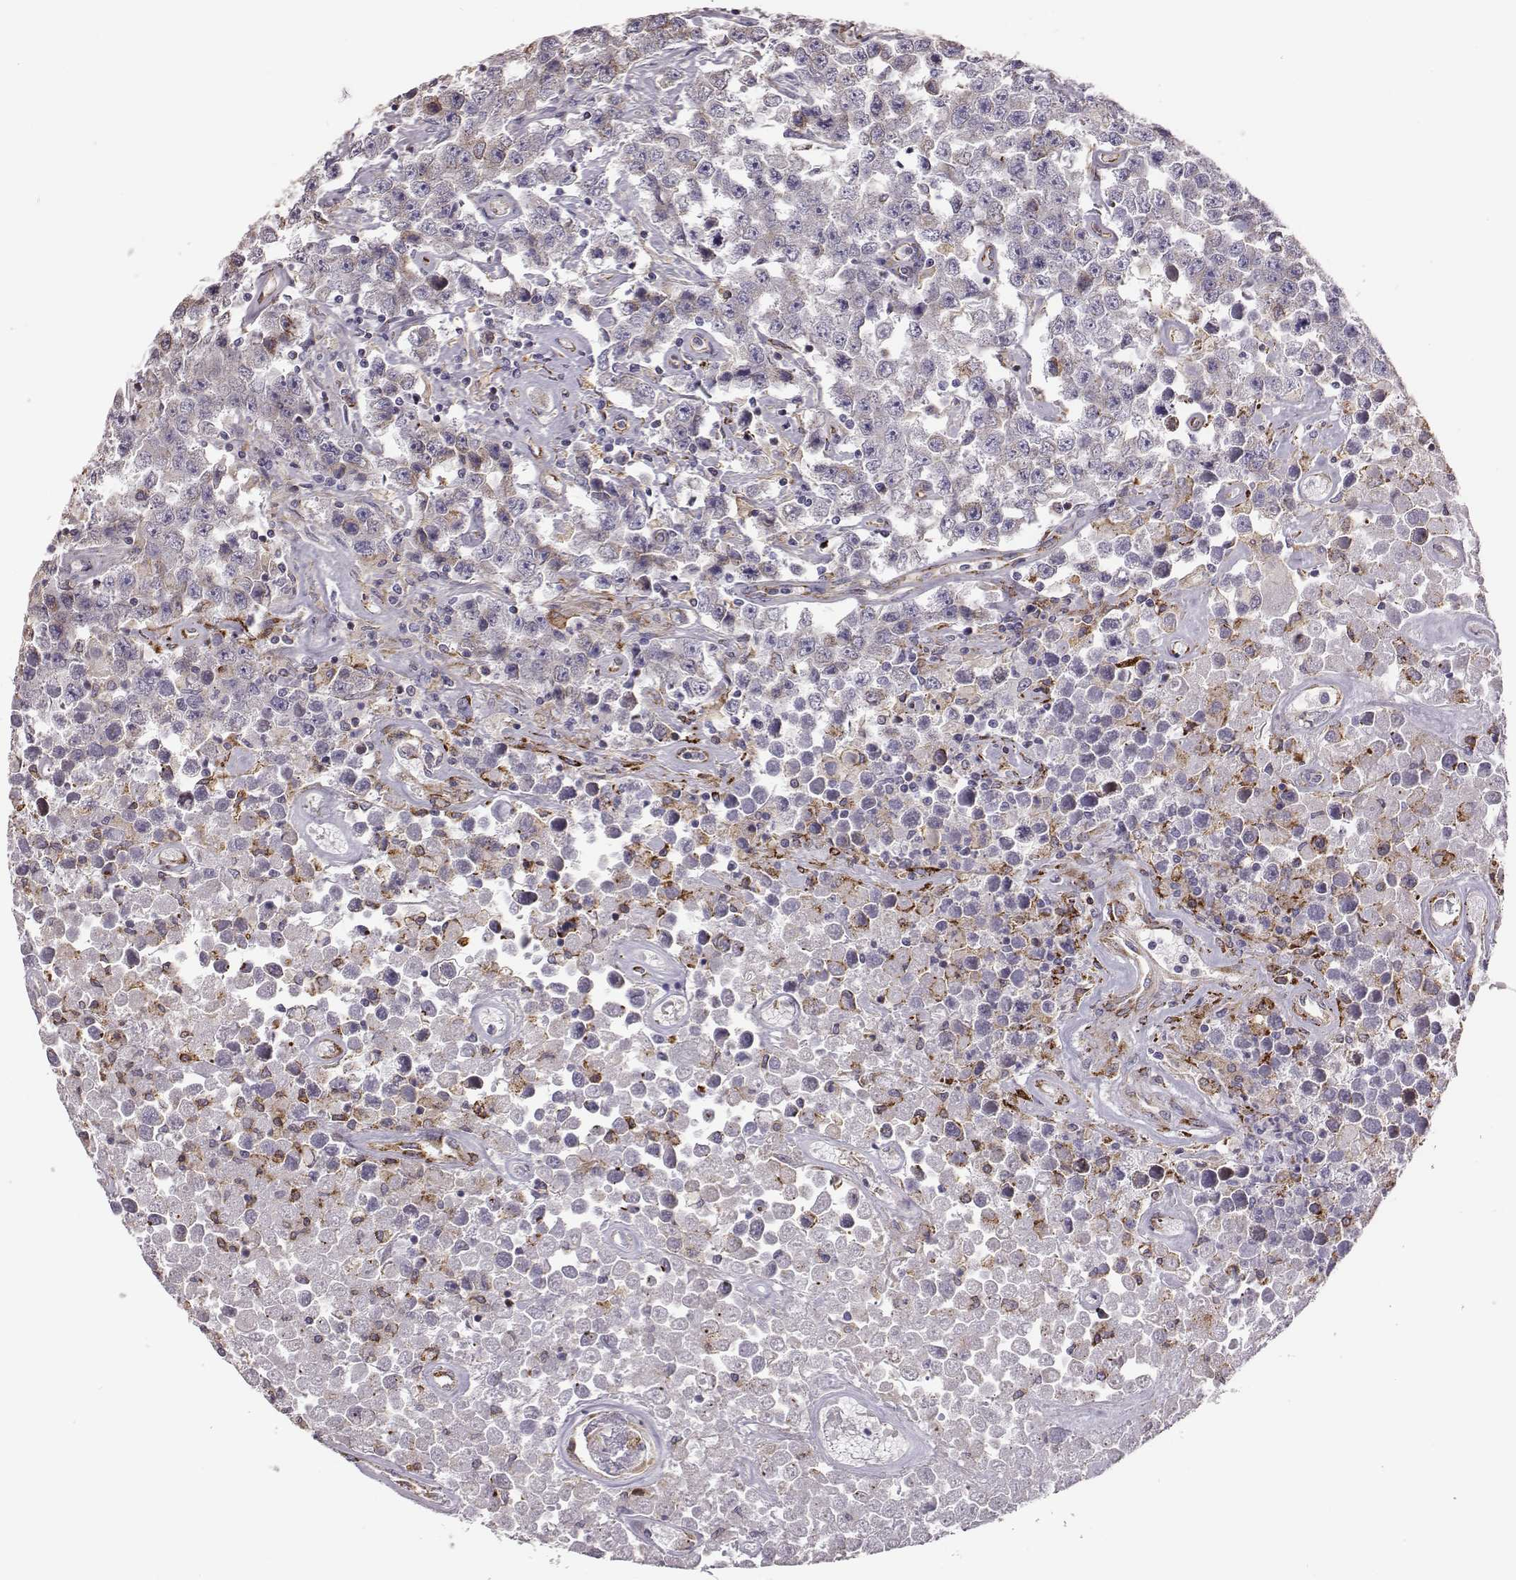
{"staining": {"intensity": "moderate", "quantity": "<25%", "location": "cytoplasmic/membranous"}, "tissue": "testis cancer", "cell_type": "Tumor cells", "image_type": "cancer", "snomed": [{"axis": "morphology", "description": "Seminoma, NOS"}, {"axis": "topography", "description": "Testis"}], "caption": "Brown immunohistochemical staining in human testis cancer shows moderate cytoplasmic/membranous expression in approximately <25% of tumor cells.", "gene": "SELENOI", "patient": {"sex": "male", "age": 52}}